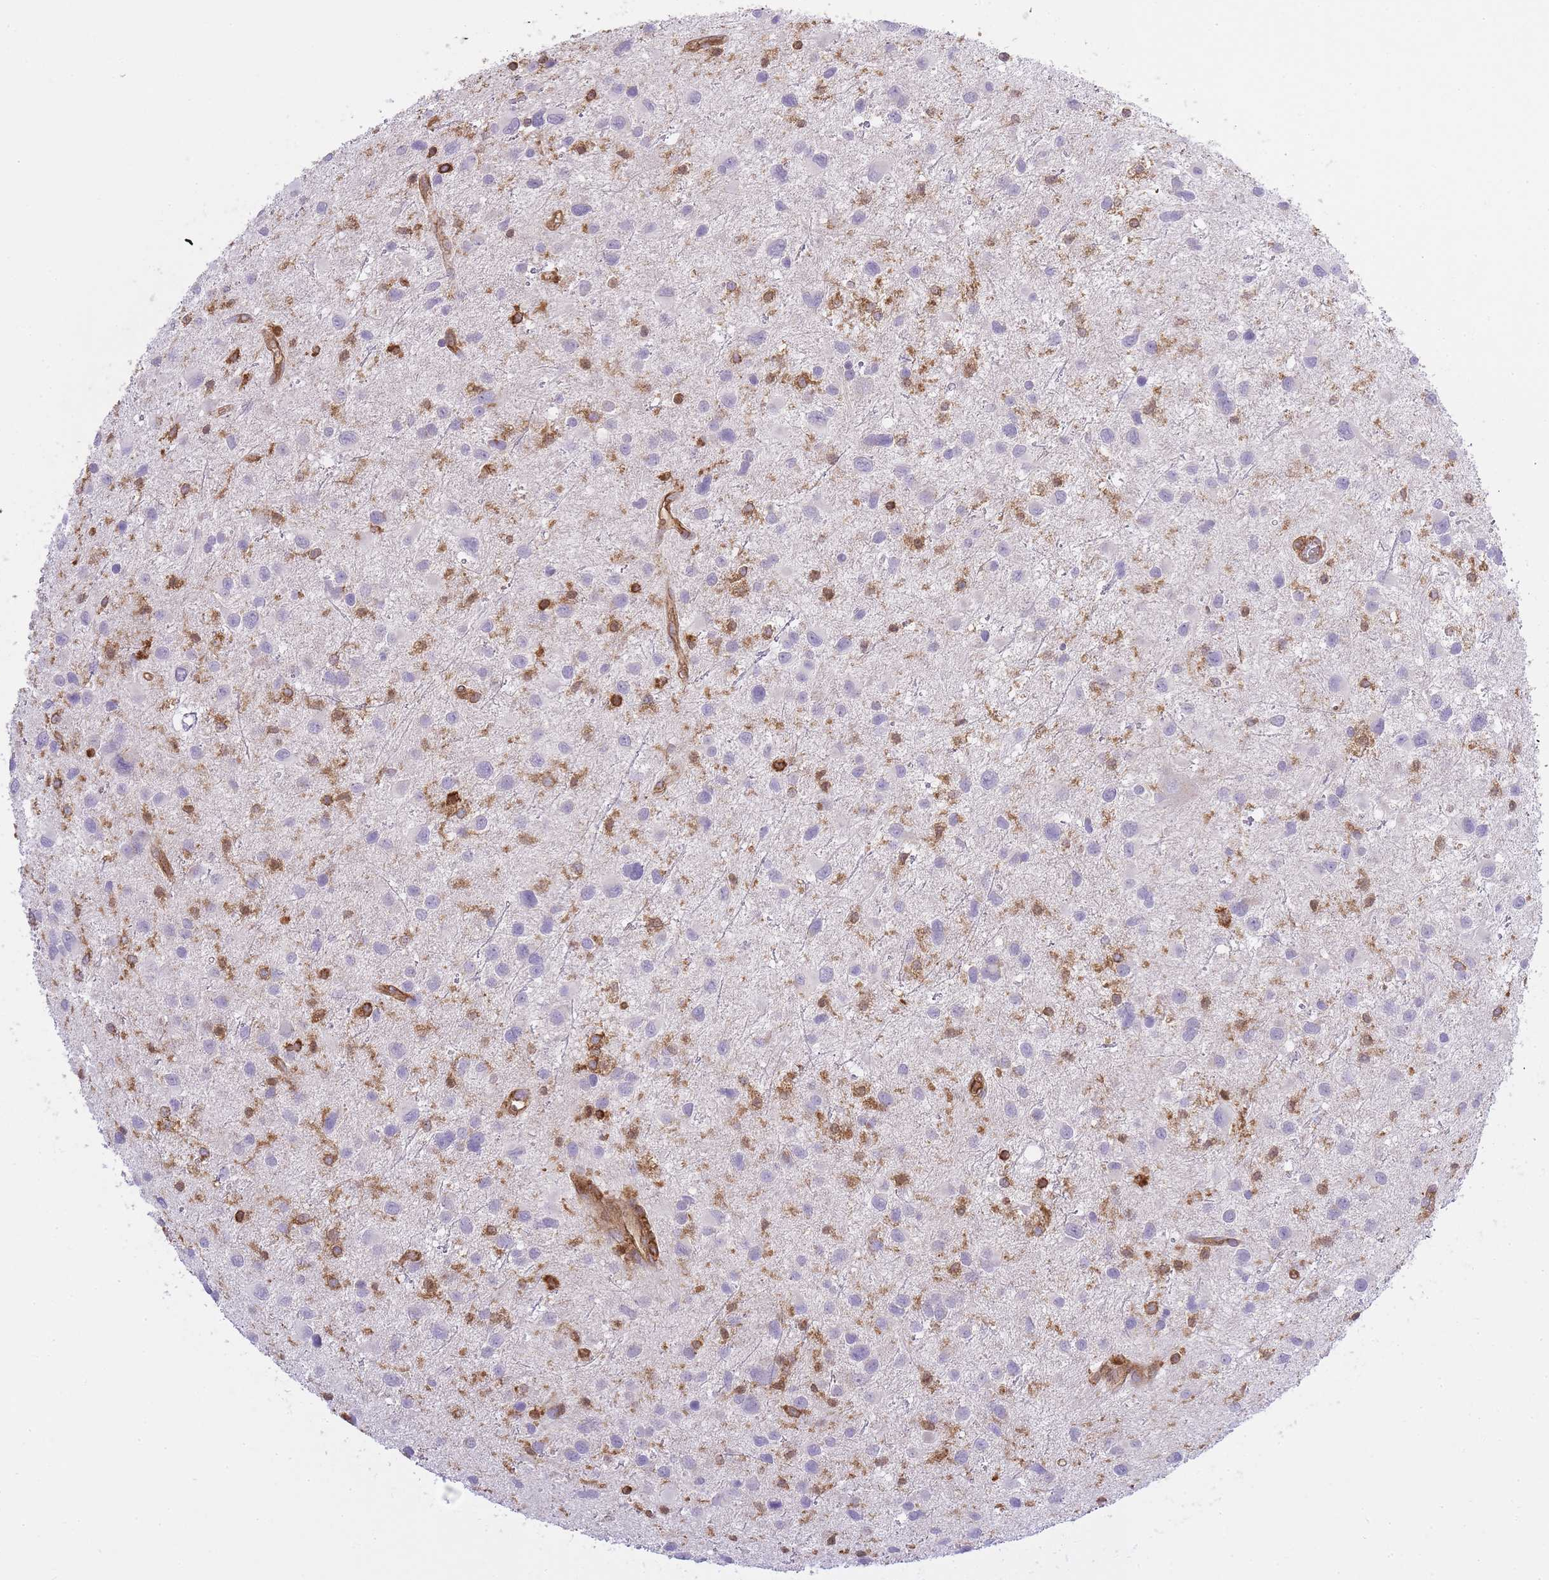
{"staining": {"intensity": "negative", "quantity": "none", "location": "none"}, "tissue": "glioma", "cell_type": "Tumor cells", "image_type": "cancer", "snomed": [{"axis": "morphology", "description": "Glioma, malignant, Low grade"}, {"axis": "topography", "description": "Brain"}], "caption": "Immunohistochemical staining of human glioma reveals no significant positivity in tumor cells.", "gene": "MSN", "patient": {"sex": "female", "age": 32}}